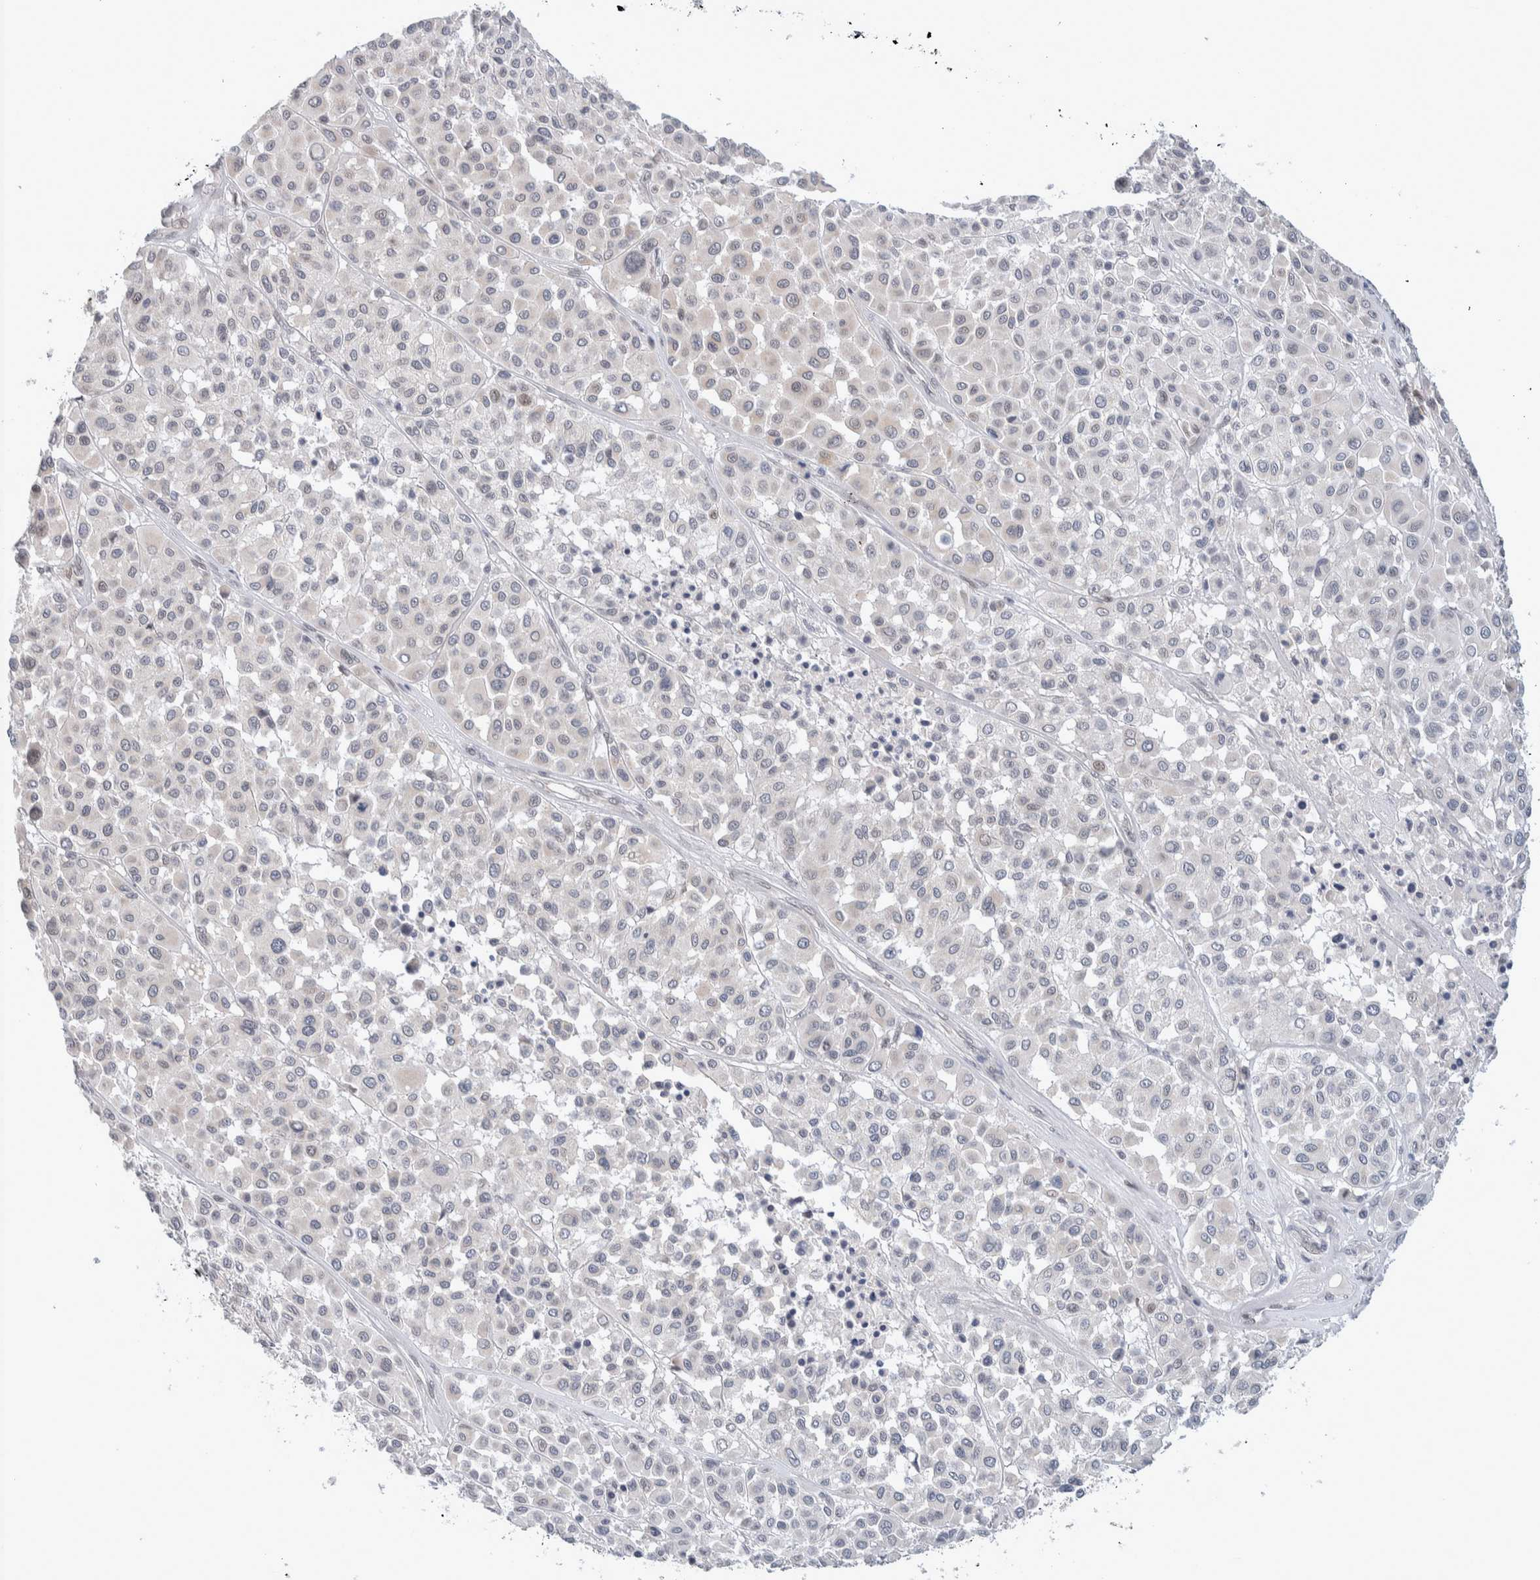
{"staining": {"intensity": "negative", "quantity": "none", "location": "none"}, "tissue": "melanoma", "cell_type": "Tumor cells", "image_type": "cancer", "snomed": [{"axis": "morphology", "description": "Malignant melanoma, Metastatic site"}, {"axis": "topography", "description": "Soft tissue"}], "caption": "This is an immunohistochemistry (IHC) image of malignant melanoma (metastatic site). There is no expression in tumor cells.", "gene": "CRAT", "patient": {"sex": "male", "age": 41}}